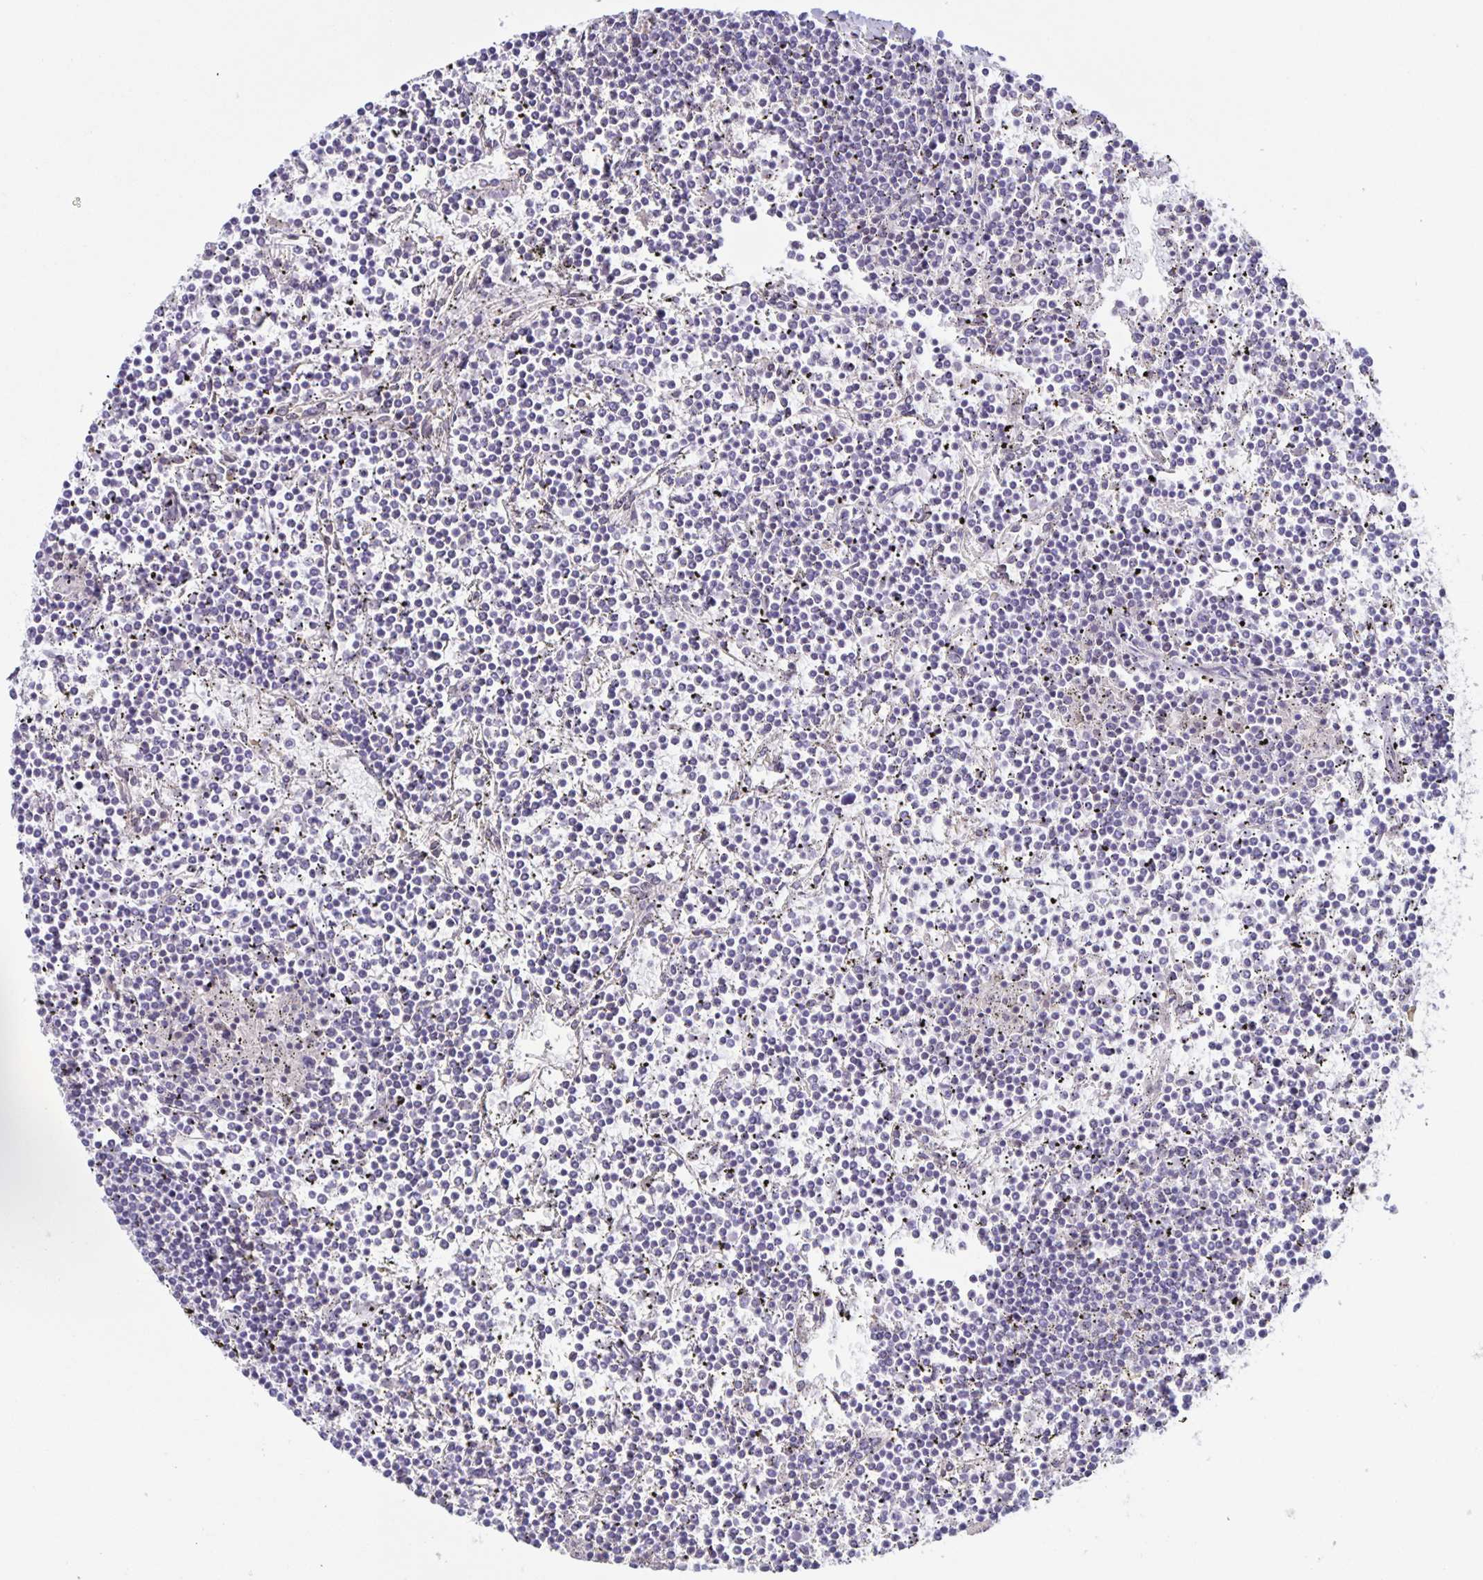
{"staining": {"intensity": "negative", "quantity": "none", "location": "none"}, "tissue": "lymphoma", "cell_type": "Tumor cells", "image_type": "cancer", "snomed": [{"axis": "morphology", "description": "Malignant lymphoma, non-Hodgkin's type, Low grade"}, {"axis": "topography", "description": "Spleen"}], "caption": "High power microscopy photomicrograph of an immunohistochemistry photomicrograph of malignant lymphoma, non-Hodgkin's type (low-grade), revealing no significant expression in tumor cells.", "gene": "SYNE2", "patient": {"sex": "female", "age": 19}}